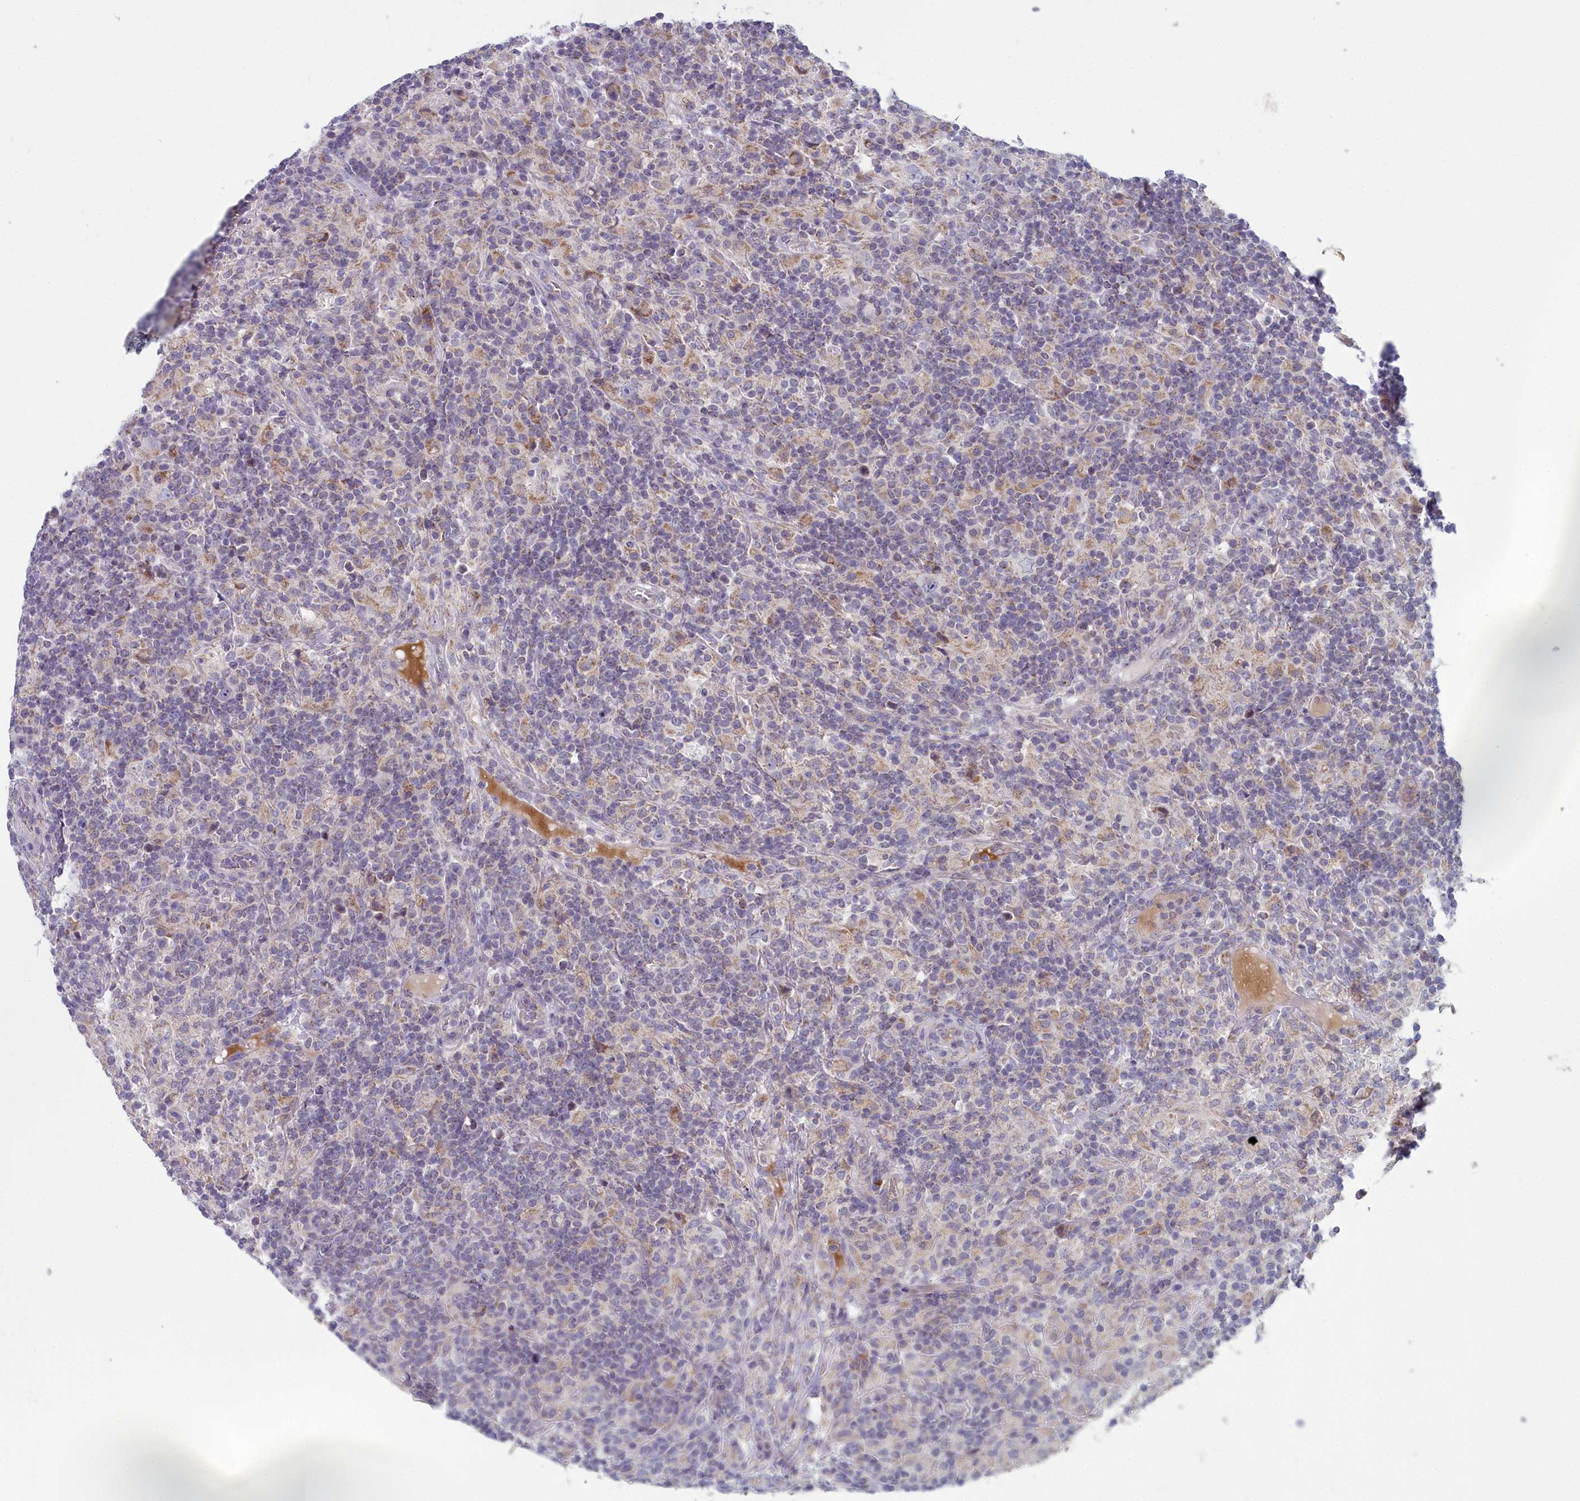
{"staining": {"intensity": "negative", "quantity": "none", "location": "none"}, "tissue": "lymphoma", "cell_type": "Tumor cells", "image_type": "cancer", "snomed": [{"axis": "morphology", "description": "Hodgkin's disease, NOS"}, {"axis": "topography", "description": "Lymph node"}], "caption": "Lymphoma stained for a protein using immunohistochemistry (IHC) reveals no positivity tumor cells.", "gene": "INSYN2A", "patient": {"sex": "male", "age": 70}}